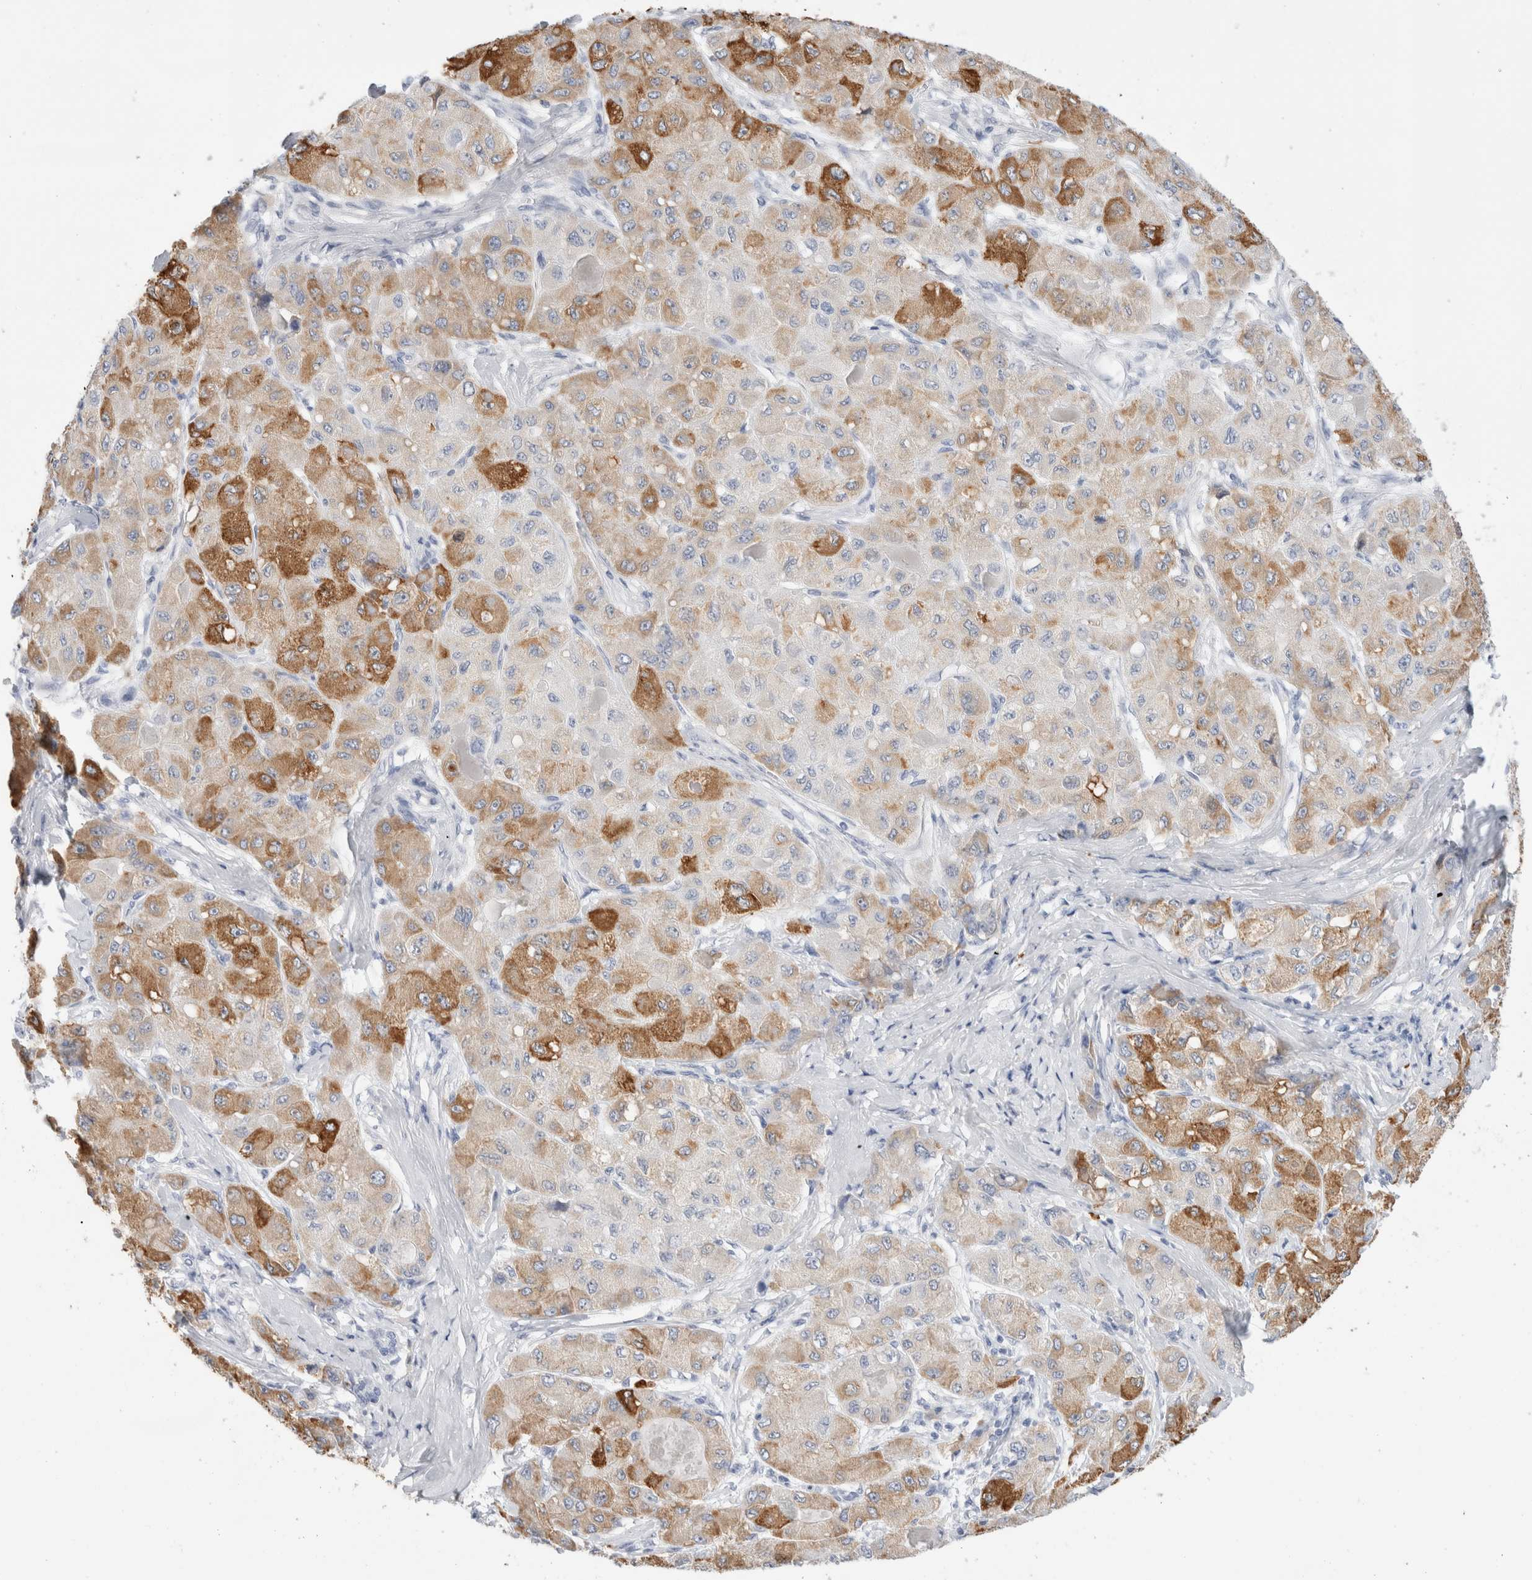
{"staining": {"intensity": "moderate", "quantity": "25%-75%", "location": "cytoplasmic/membranous"}, "tissue": "liver cancer", "cell_type": "Tumor cells", "image_type": "cancer", "snomed": [{"axis": "morphology", "description": "Carcinoma, Hepatocellular, NOS"}, {"axis": "topography", "description": "Liver"}], "caption": "A brown stain highlights moderate cytoplasmic/membranous positivity of a protein in human hepatocellular carcinoma (liver) tumor cells.", "gene": "MUC15", "patient": {"sex": "male", "age": 80}}